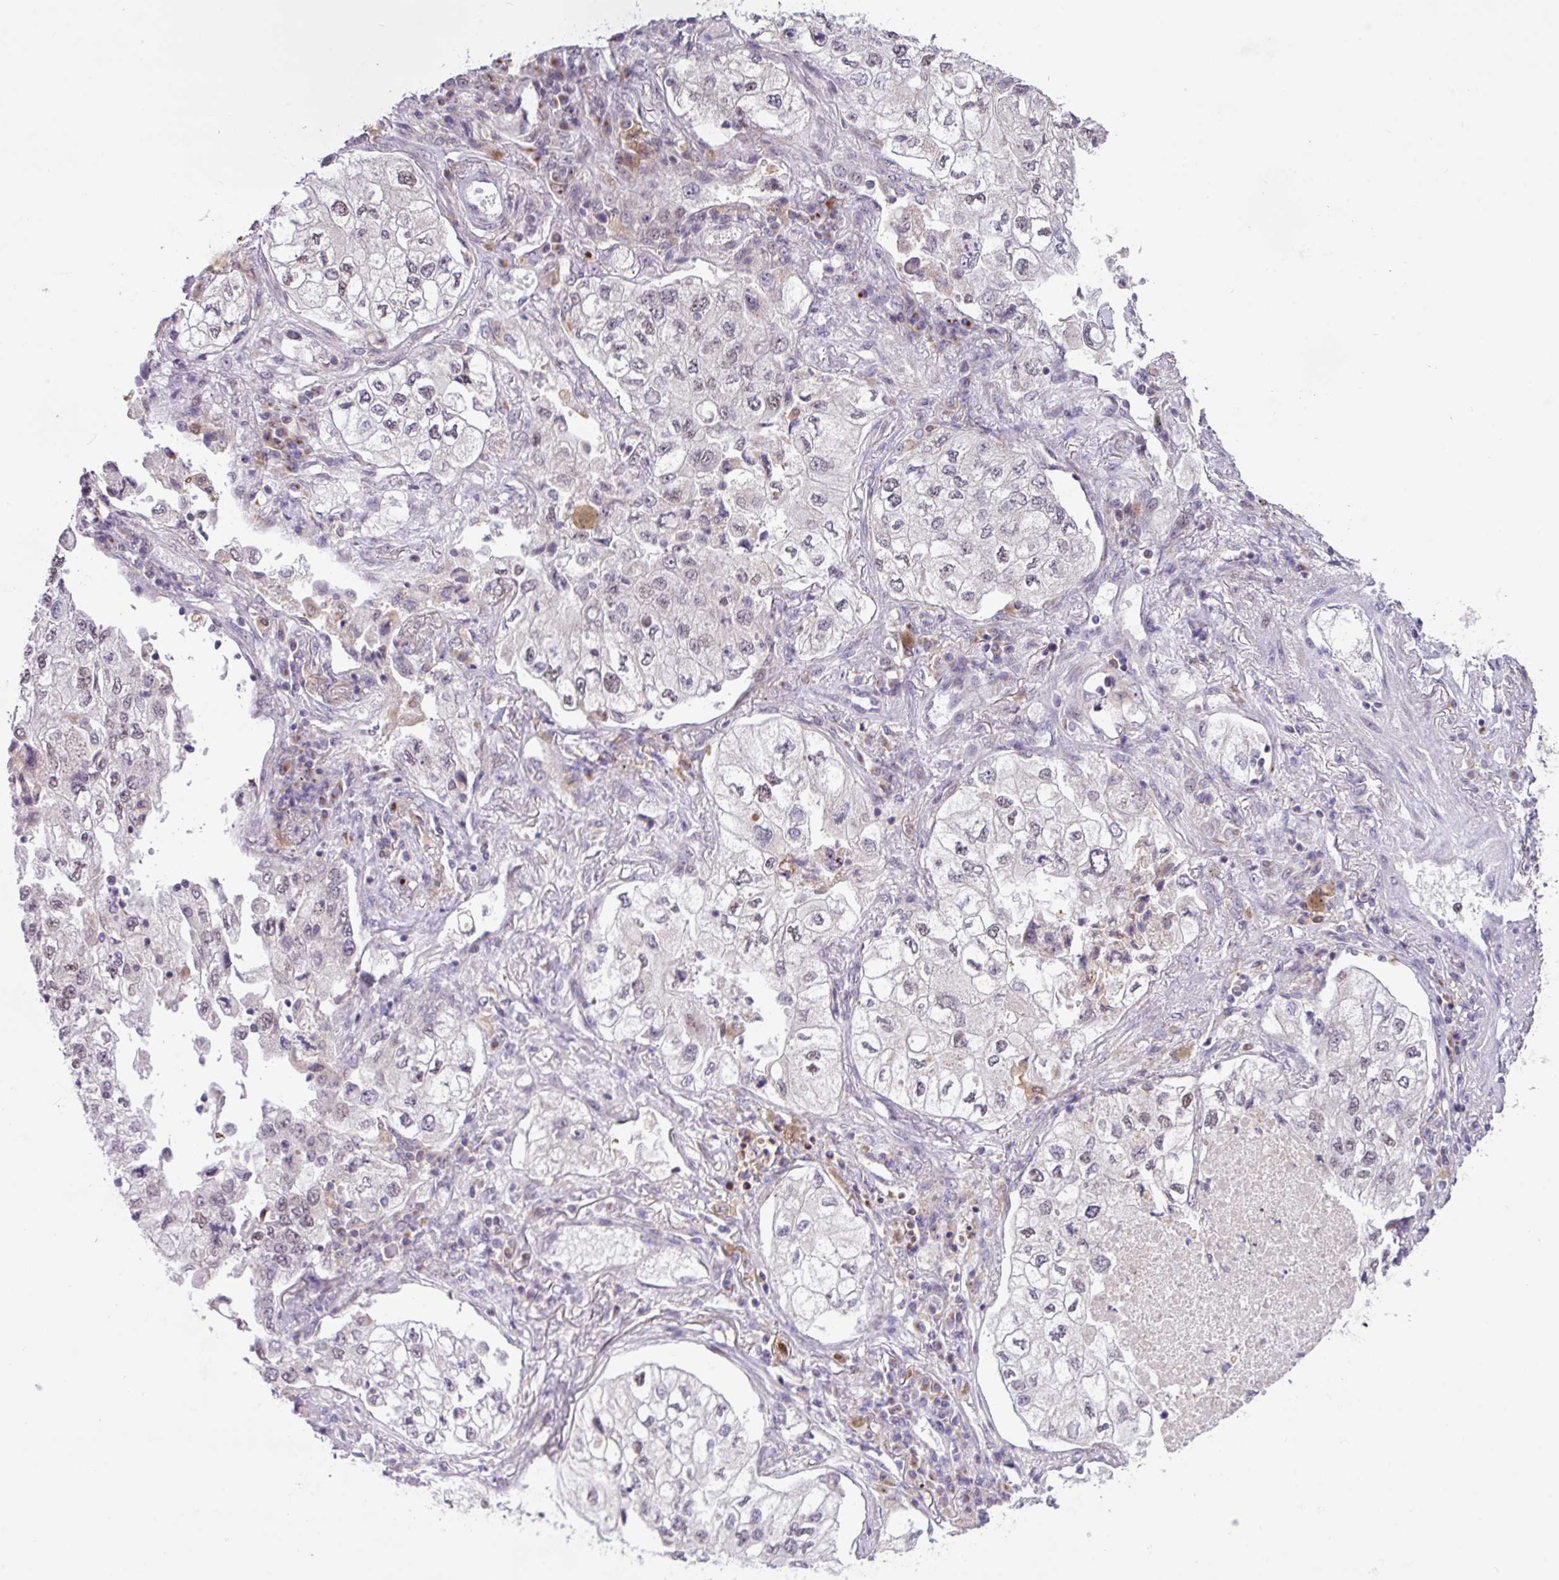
{"staining": {"intensity": "weak", "quantity": "25%-75%", "location": "nuclear"}, "tissue": "lung cancer", "cell_type": "Tumor cells", "image_type": "cancer", "snomed": [{"axis": "morphology", "description": "Adenocarcinoma, NOS"}, {"axis": "topography", "description": "Lung"}], "caption": "An image of human lung adenocarcinoma stained for a protein displays weak nuclear brown staining in tumor cells.", "gene": "BRD3", "patient": {"sex": "male", "age": 63}}